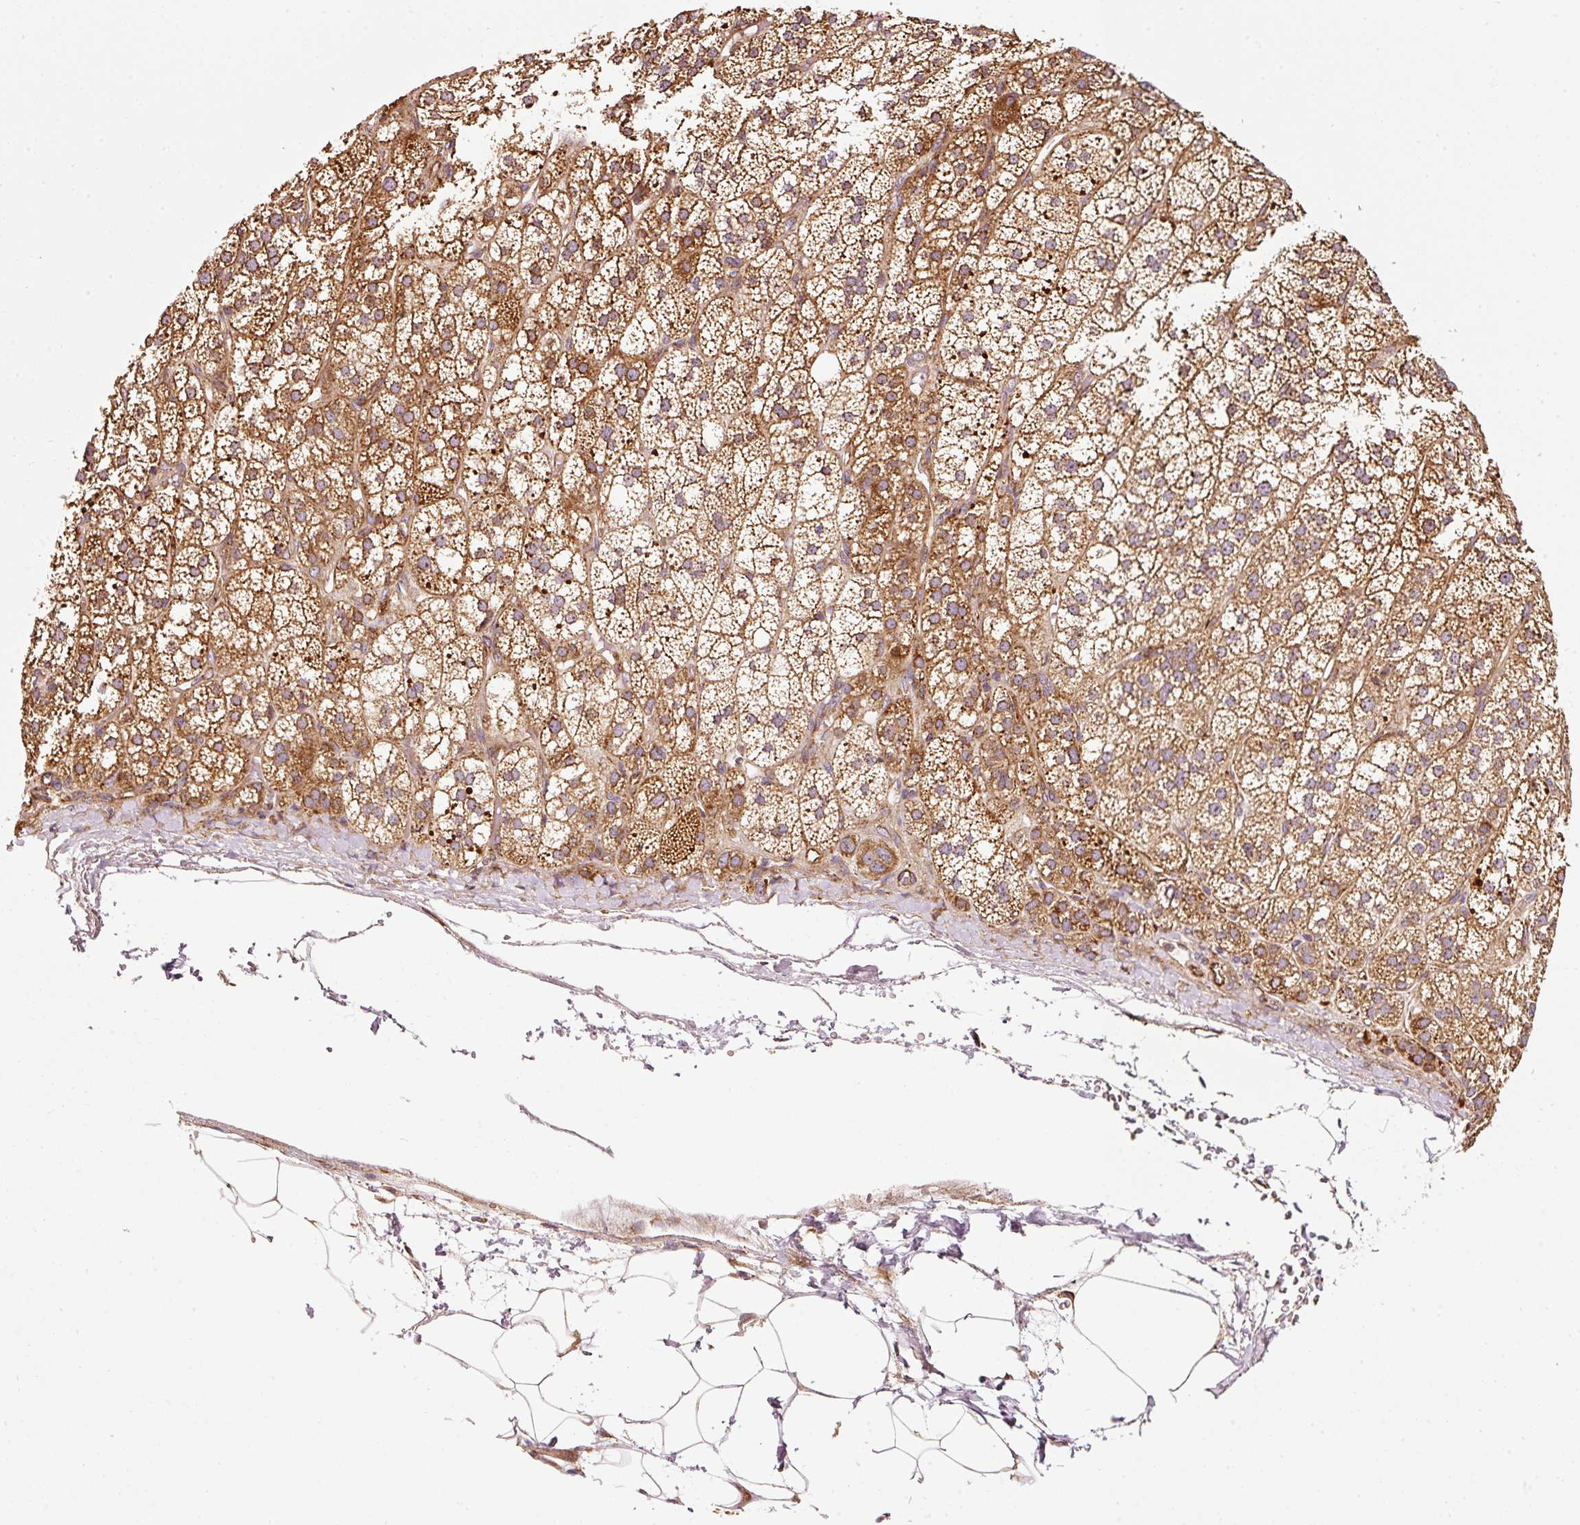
{"staining": {"intensity": "strong", "quantity": ">75%", "location": "cytoplasmic/membranous"}, "tissue": "adrenal gland", "cell_type": "Glandular cells", "image_type": "normal", "snomed": [{"axis": "morphology", "description": "Normal tissue, NOS"}, {"axis": "topography", "description": "Adrenal gland"}], "caption": "The histopathology image demonstrates immunohistochemical staining of normal adrenal gland. There is strong cytoplasmic/membranous positivity is appreciated in approximately >75% of glandular cells. (DAB = brown stain, brightfield microscopy at high magnification).", "gene": "ISCU", "patient": {"sex": "female", "age": 60}}